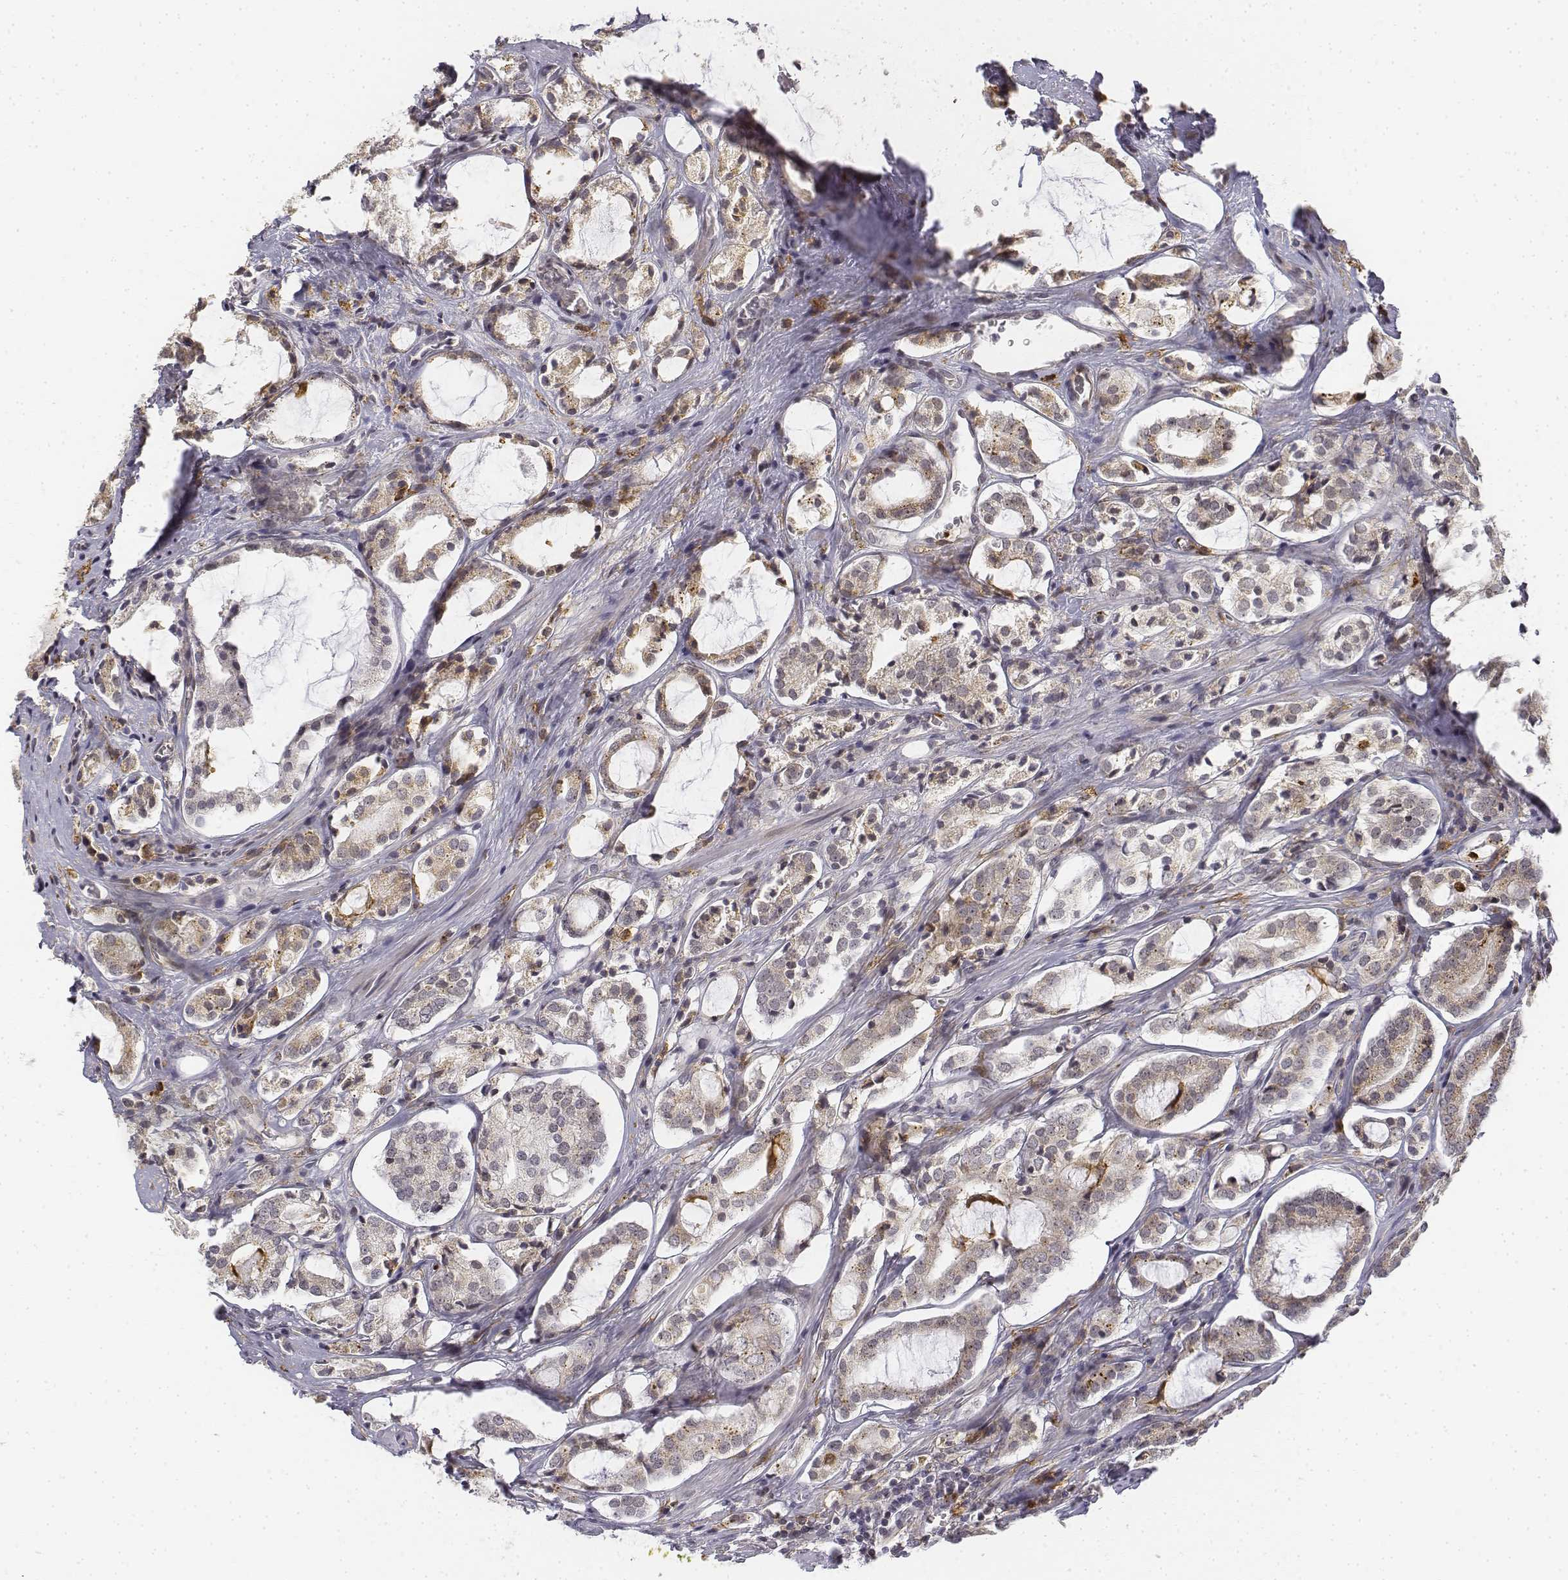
{"staining": {"intensity": "negative", "quantity": "none", "location": "none"}, "tissue": "prostate cancer", "cell_type": "Tumor cells", "image_type": "cancer", "snomed": [{"axis": "morphology", "description": "Adenocarcinoma, NOS"}, {"axis": "topography", "description": "Prostate"}], "caption": "Immunohistochemistry (IHC) of prostate cancer (adenocarcinoma) demonstrates no positivity in tumor cells.", "gene": "CD14", "patient": {"sex": "male", "age": 66}}